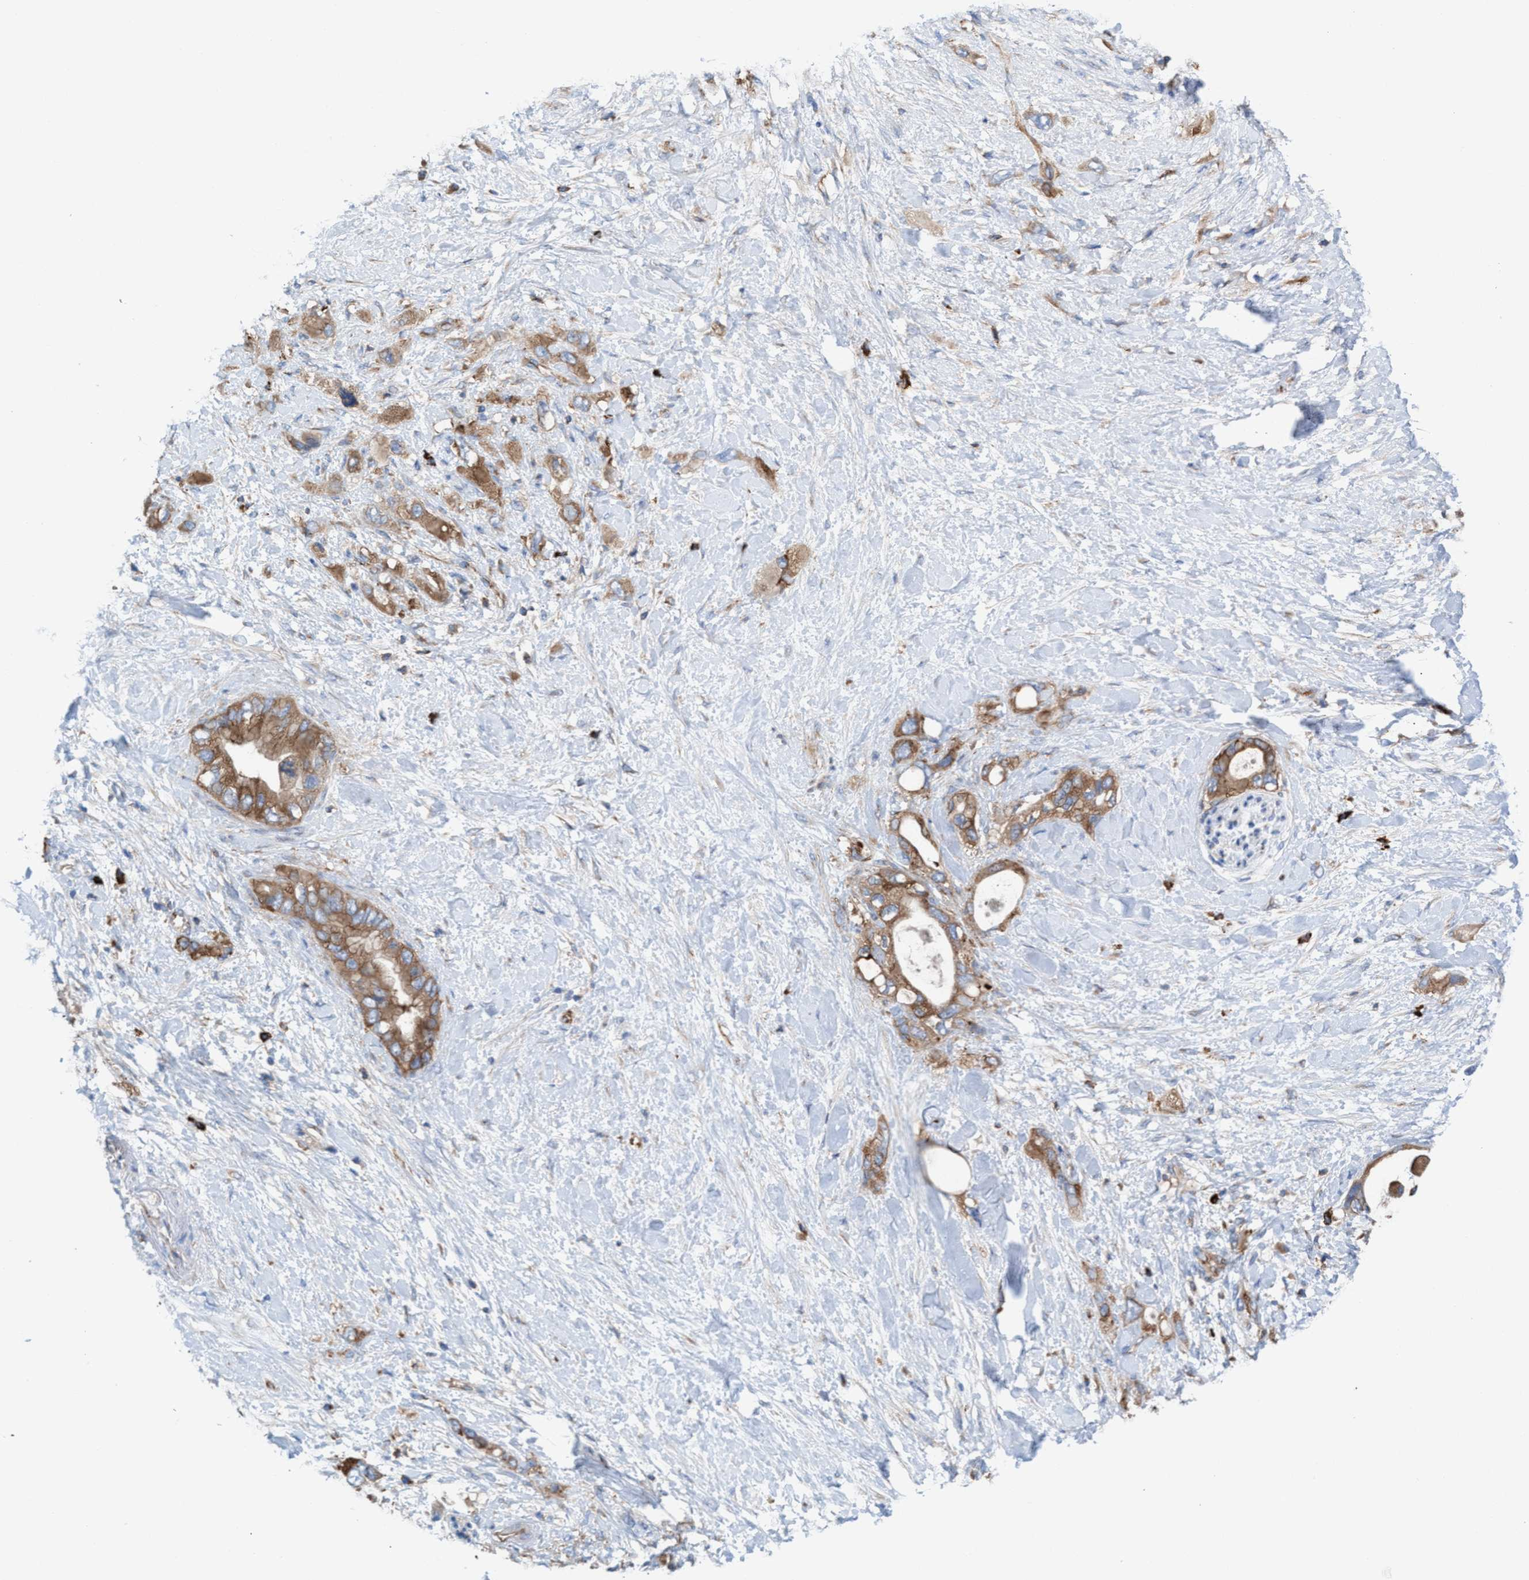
{"staining": {"intensity": "strong", "quantity": ">75%", "location": "cytoplasmic/membranous"}, "tissue": "pancreatic cancer", "cell_type": "Tumor cells", "image_type": "cancer", "snomed": [{"axis": "morphology", "description": "Adenocarcinoma, NOS"}, {"axis": "topography", "description": "Pancreas"}], "caption": "IHC (DAB (3,3'-diaminobenzidine)) staining of pancreatic cancer displays strong cytoplasmic/membranous protein positivity in approximately >75% of tumor cells.", "gene": "NYAP1", "patient": {"sex": "female", "age": 56}}